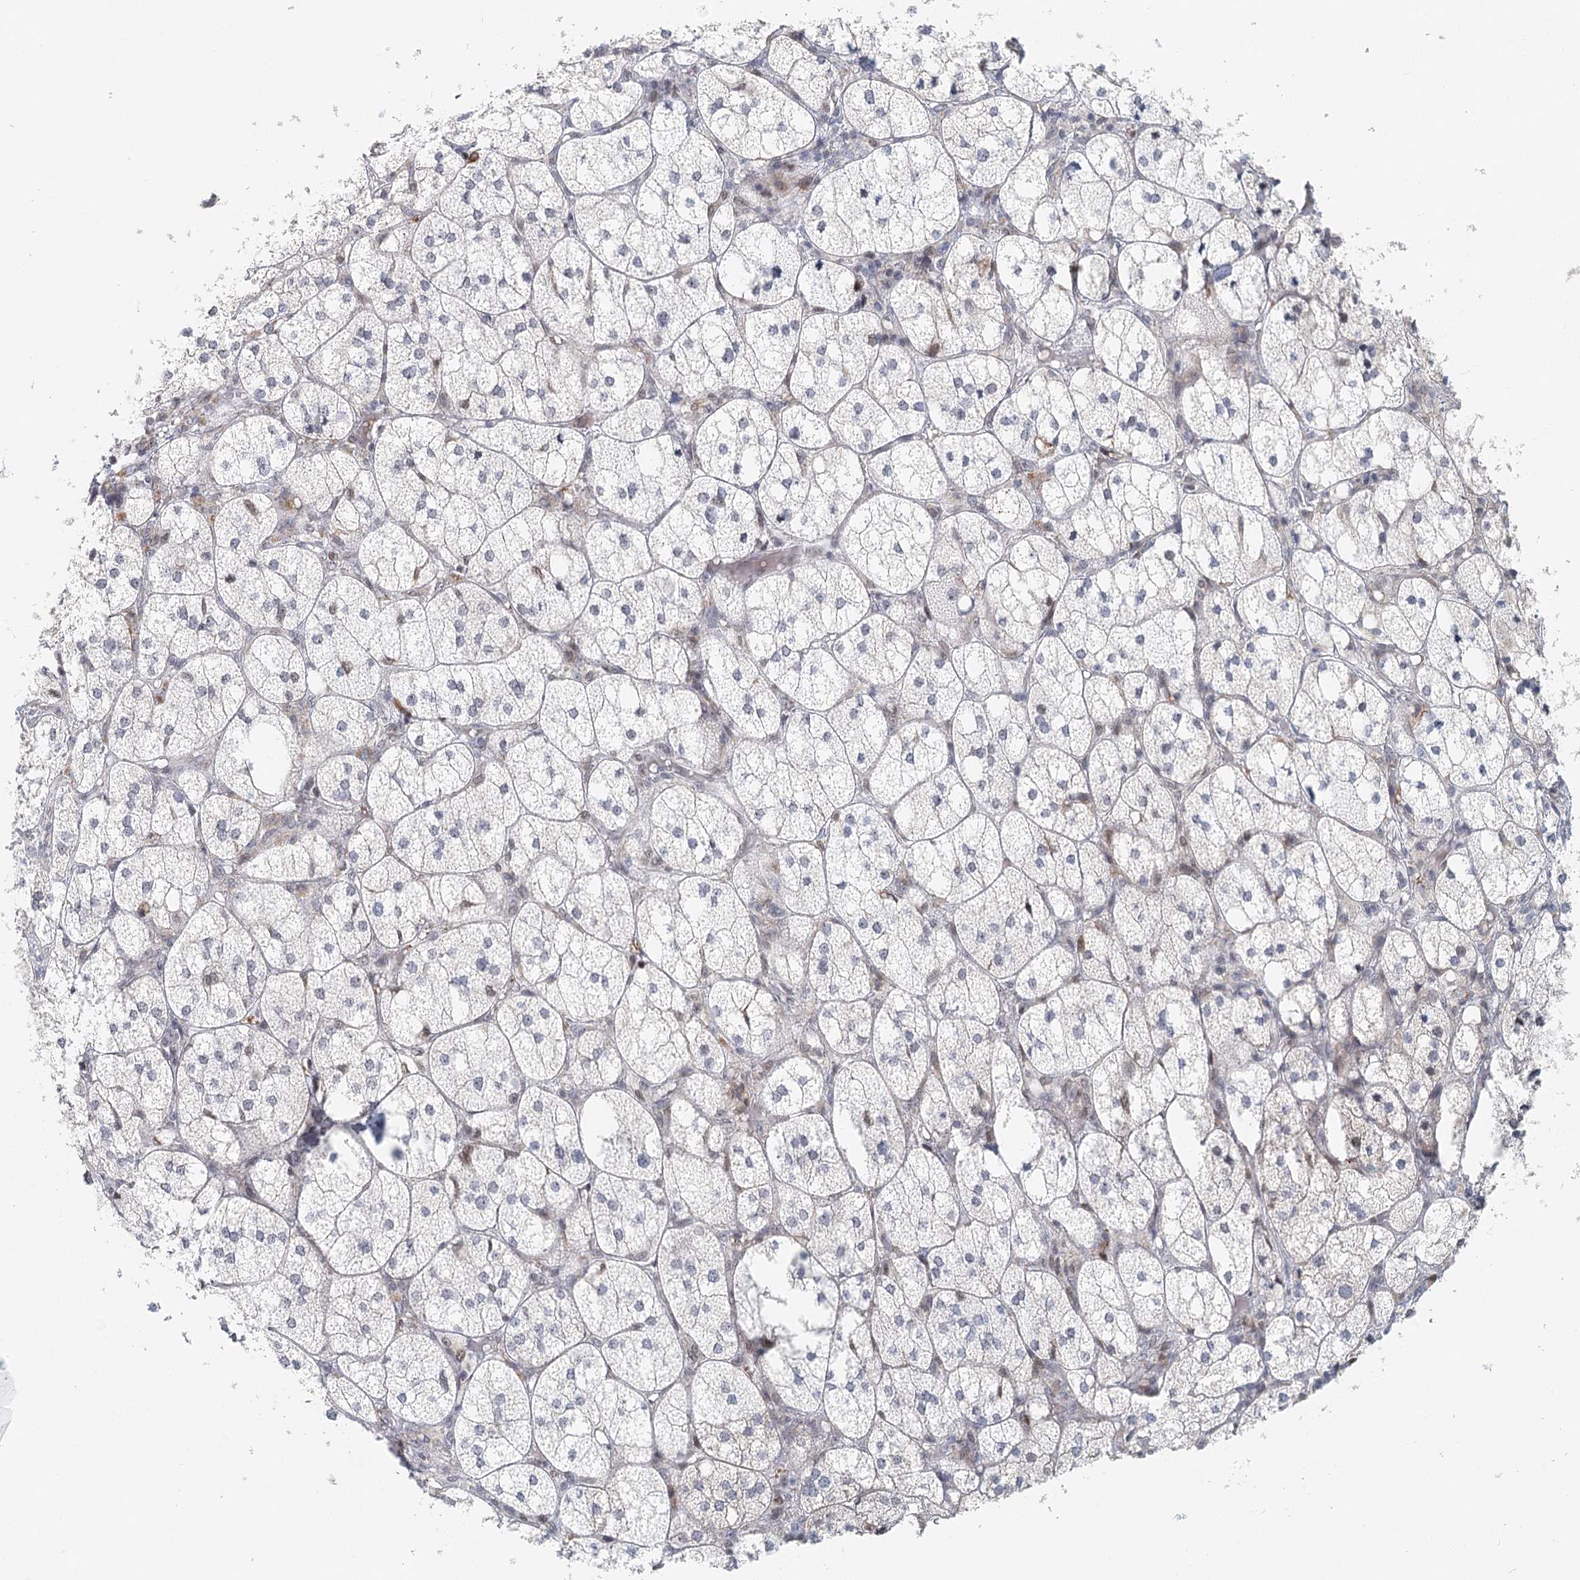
{"staining": {"intensity": "moderate", "quantity": "25%-75%", "location": "cytoplasmic/membranous"}, "tissue": "adrenal gland", "cell_type": "Glandular cells", "image_type": "normal", "snomed": [{"axis": "morphology", "description": "Normal tissue, NOS"}, {"axis": "topography", "description": "Adrenal gland"}], "caption": "Brown immunohistochemical staining in benign human adrenal gland reveals moderate cytoplasmic/membranous expression in about 25%-75% of glandular cells. Ihc stains the protein in brown and the nuclei are stained blue.", "gene": "BNIP5", "patient": {"sex": "female", "age": 61}}